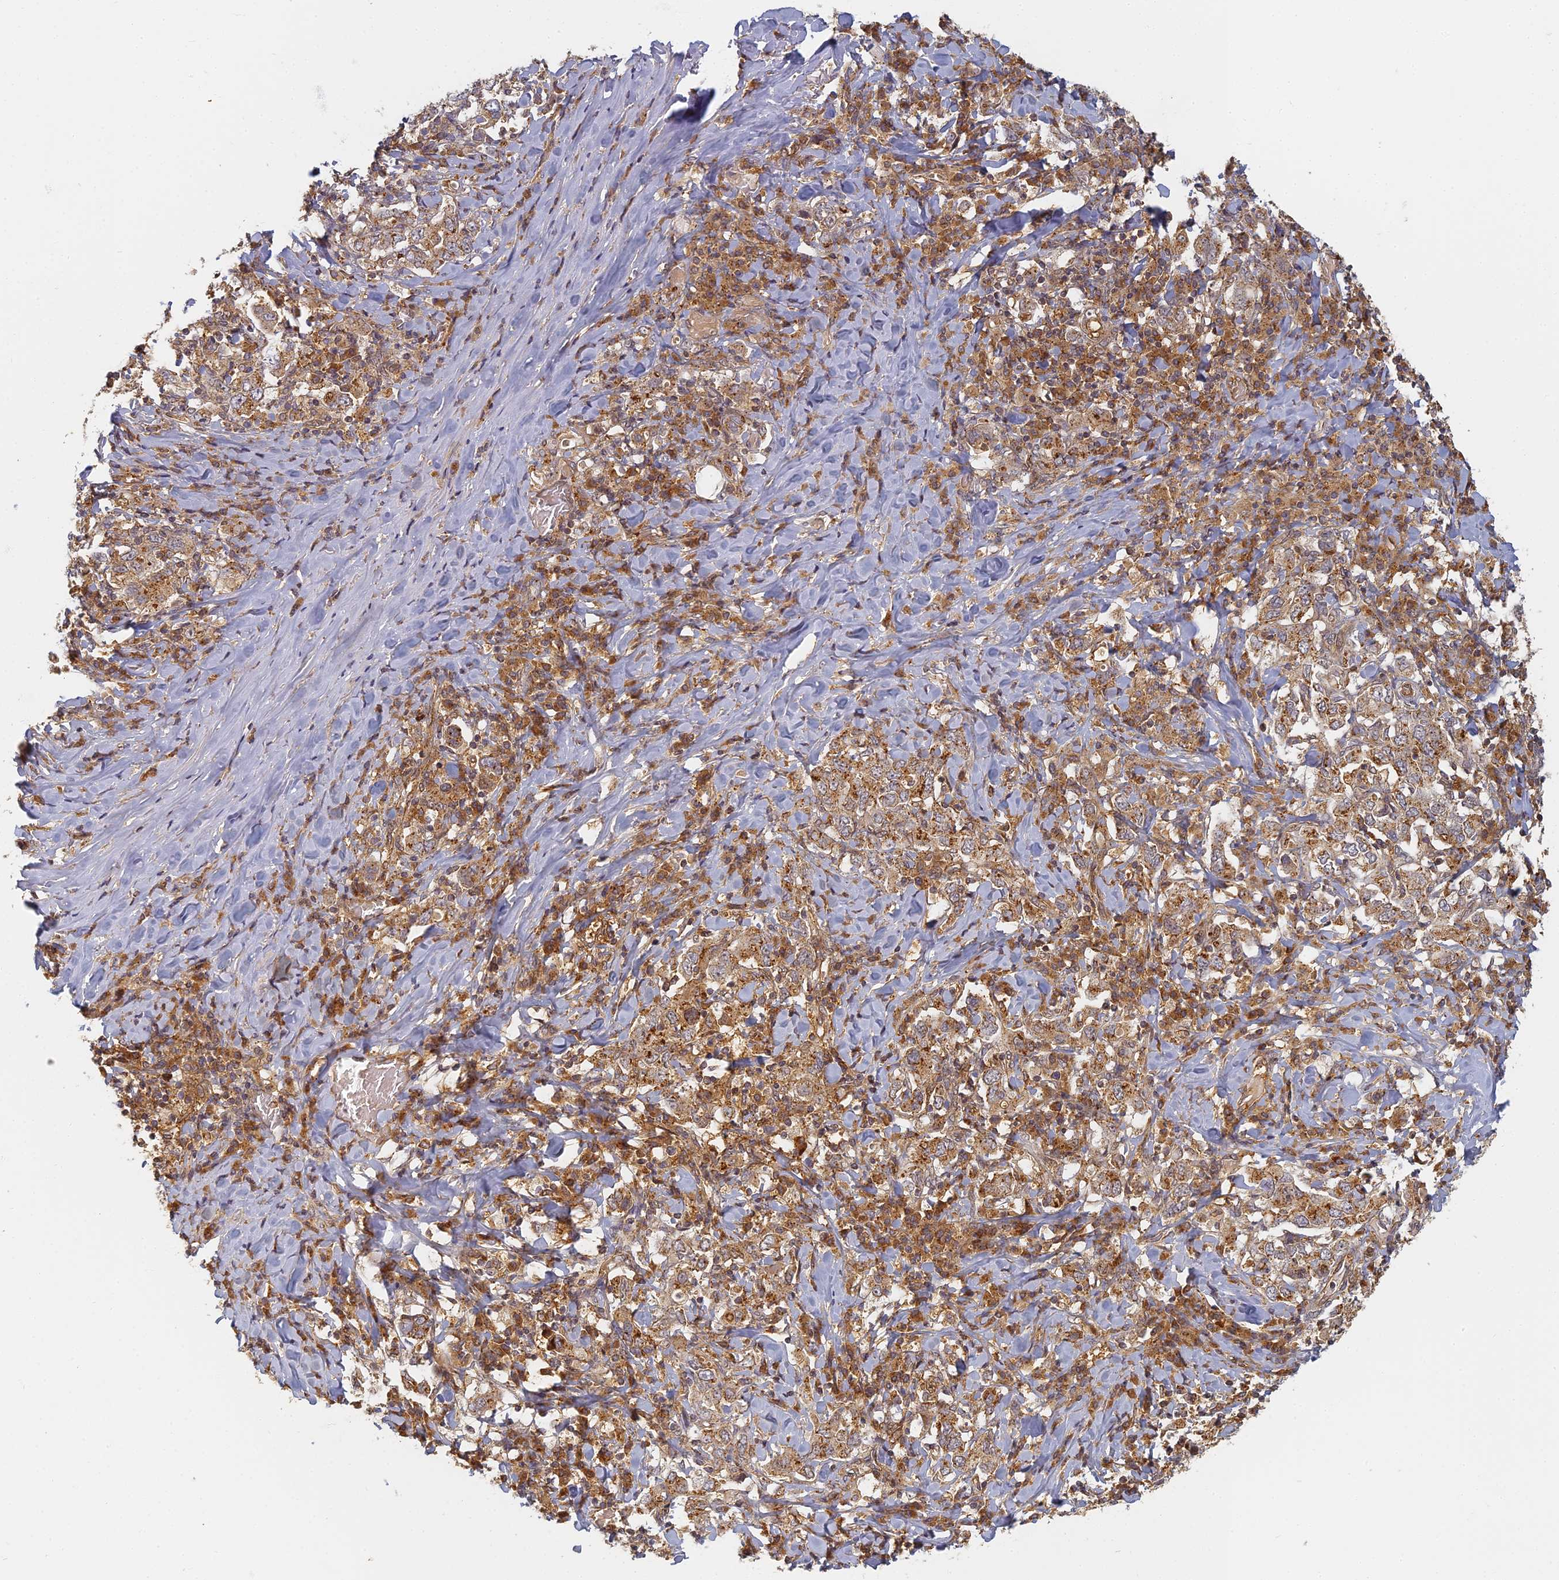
{"staining": {"intensity": "moderate", "quantity": ">75%", "location": "cytoplasmic/membranous"}, "tissue": "stomach cancer", "cell_type": "Tumor cells", "image_type": "cancer", "snomed": [{"axis": "morphology", "description": "Adenocarcinoma, NOS"}, {"axis": "topography", "description": "Stomach, upper"}], "caption": "Immunohistochemistry staining of stomach adenocarcinoma, which exhibits medium levels of moderate cytoplasmic/membranous expression in about >75% of tumor cells indicating moderate cytoplasmic/membranous protein expression. The staining was performed using DAB (3,3'-diaminobenzidine) (brown) for protein detection and nuclei were counterstained in hematoxylin (blue).", "gene": "INO80D", "patient": {"sex": "male", "age": 62}}